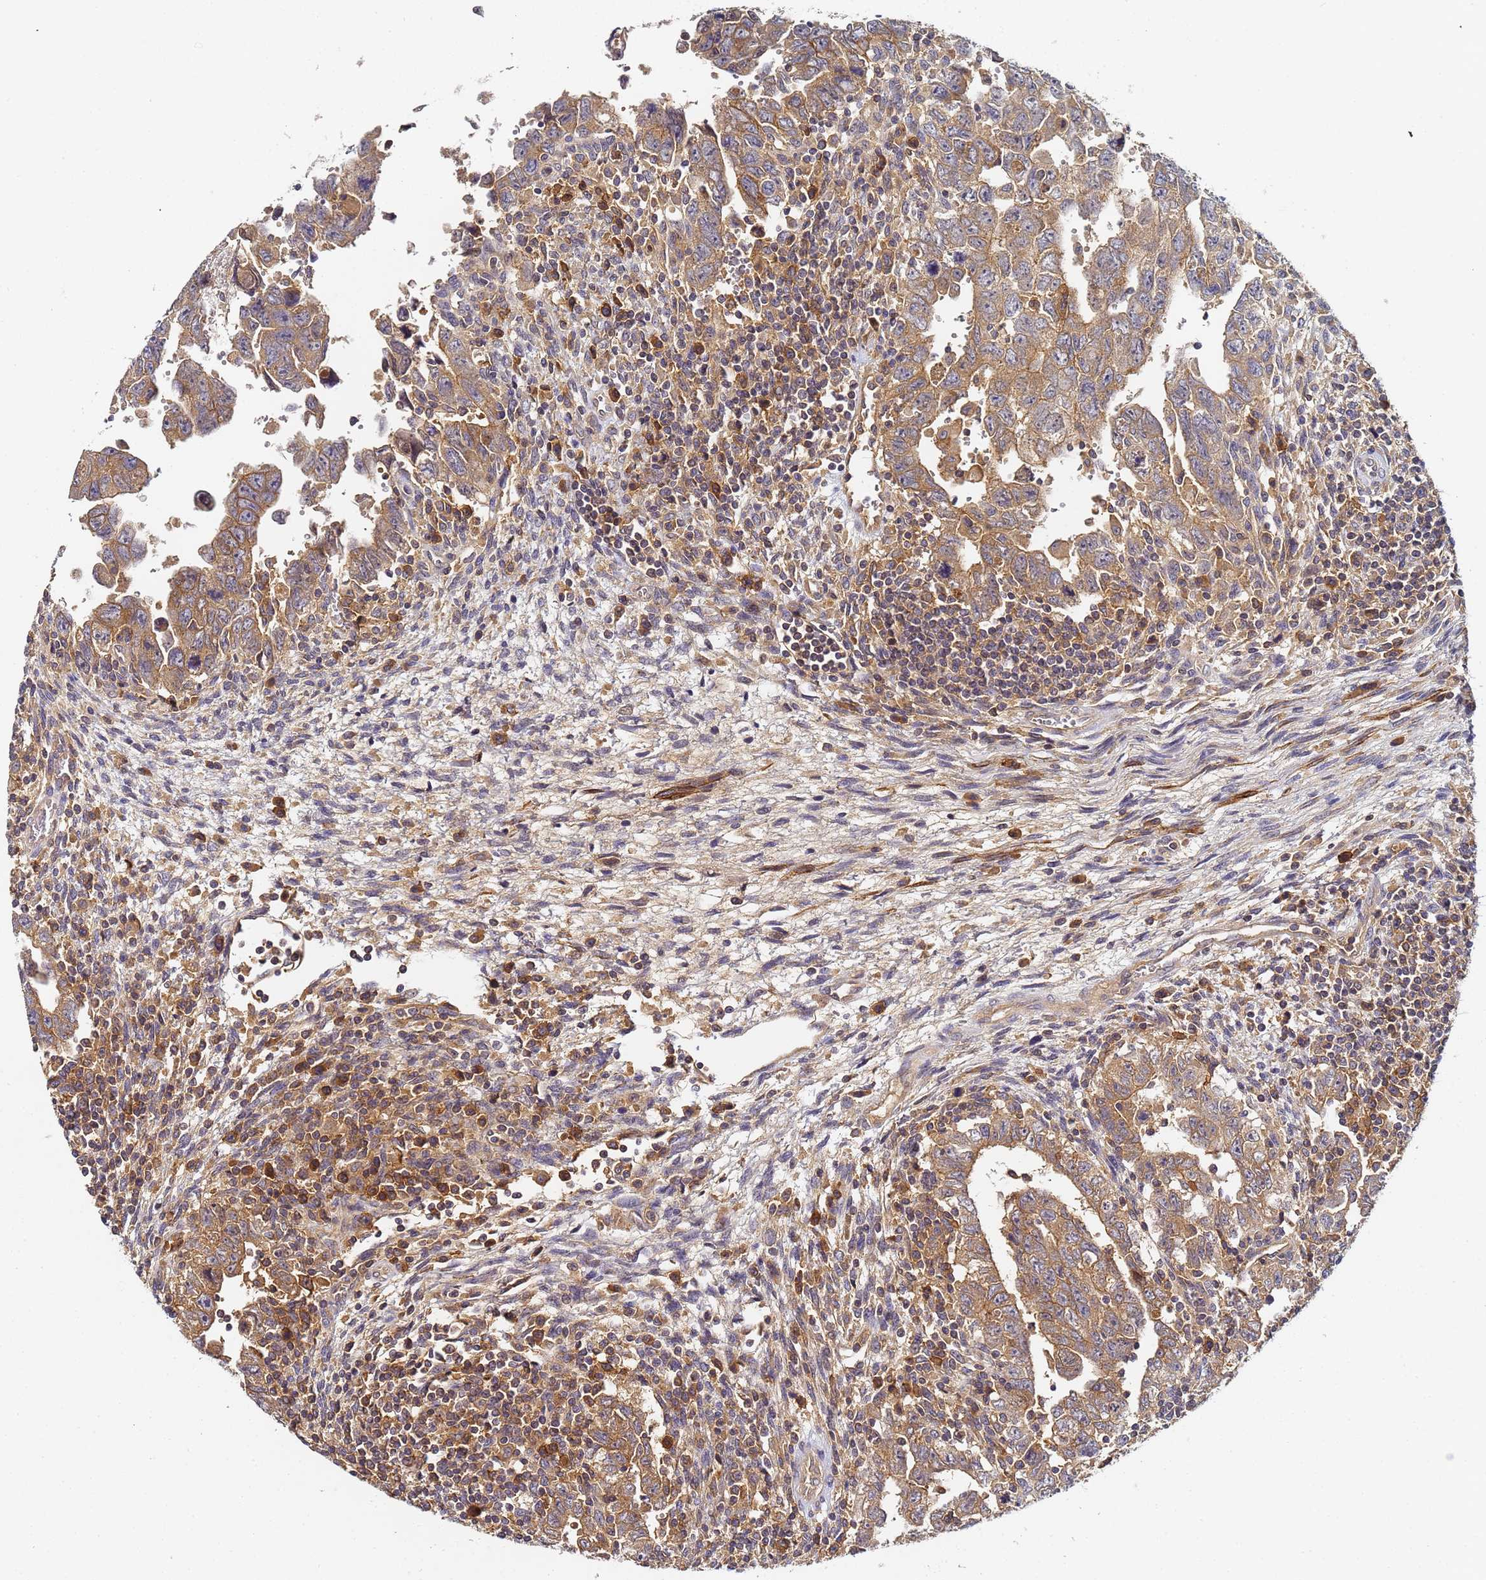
{"staining": {"intensity": "moderate", "quantity": "25%-75%", "location": "cytoplasmic/membranous"}, "tissue": "testis cancer", "cell_type": "Tumor cells", "image_type": "cancer", "snomed": [{"axis": "morphology", "description": "Carcinoma, Embryonal, NOS"}, {"axis": "topography", "description": "Testis"}], "caption": "Immunohistochemistry of testis cancer (embryonal carcinoma) reveals medium levels of moderate cytoplasmic/membranous expression in about 25%-75% of tumor cells.", "gene": "LRRC69", "patient": {"sex": "male", "age": 28}}